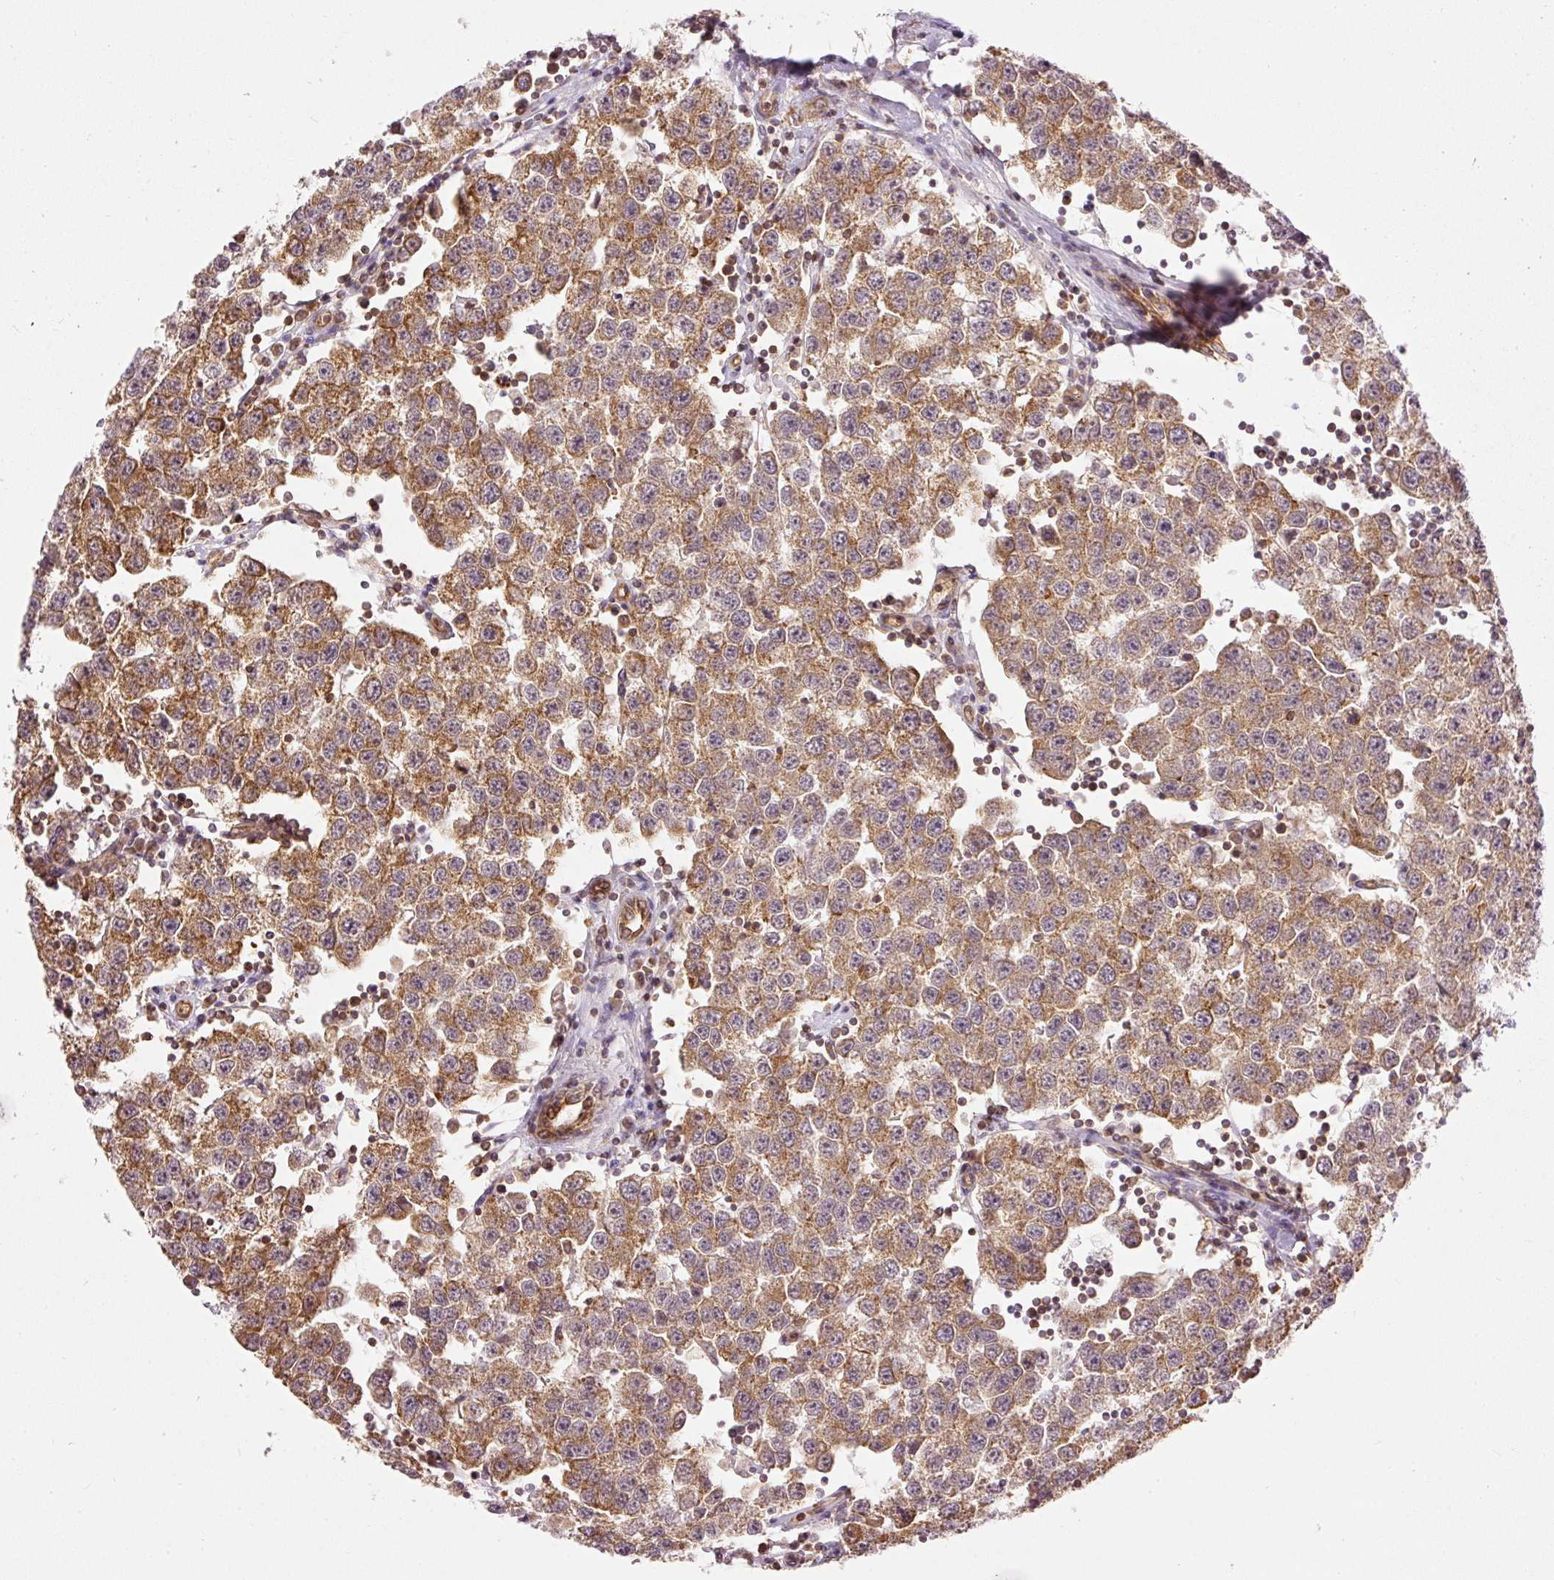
{"staining": {"intensity": "moderate", "quantity": ">75%", "location": "cytoplasmic/membranous"}, "tissue": "testis cancer", "cell_type": "Tumor cells", "image_type": "cancer", "snomed": [{"axis": "morphology", "description": "Seminoma, NOS"}, {"axis": "topography", "description": "Testis"}], "caption": "Testis cancer was stained to show a protein in brown. There is medium levels of moderate cytoplasmic/membranous expression in approximately >75% of tumor cells.", "gene": "ADCY4", "patient": {"sex": "male", "age": 34}}